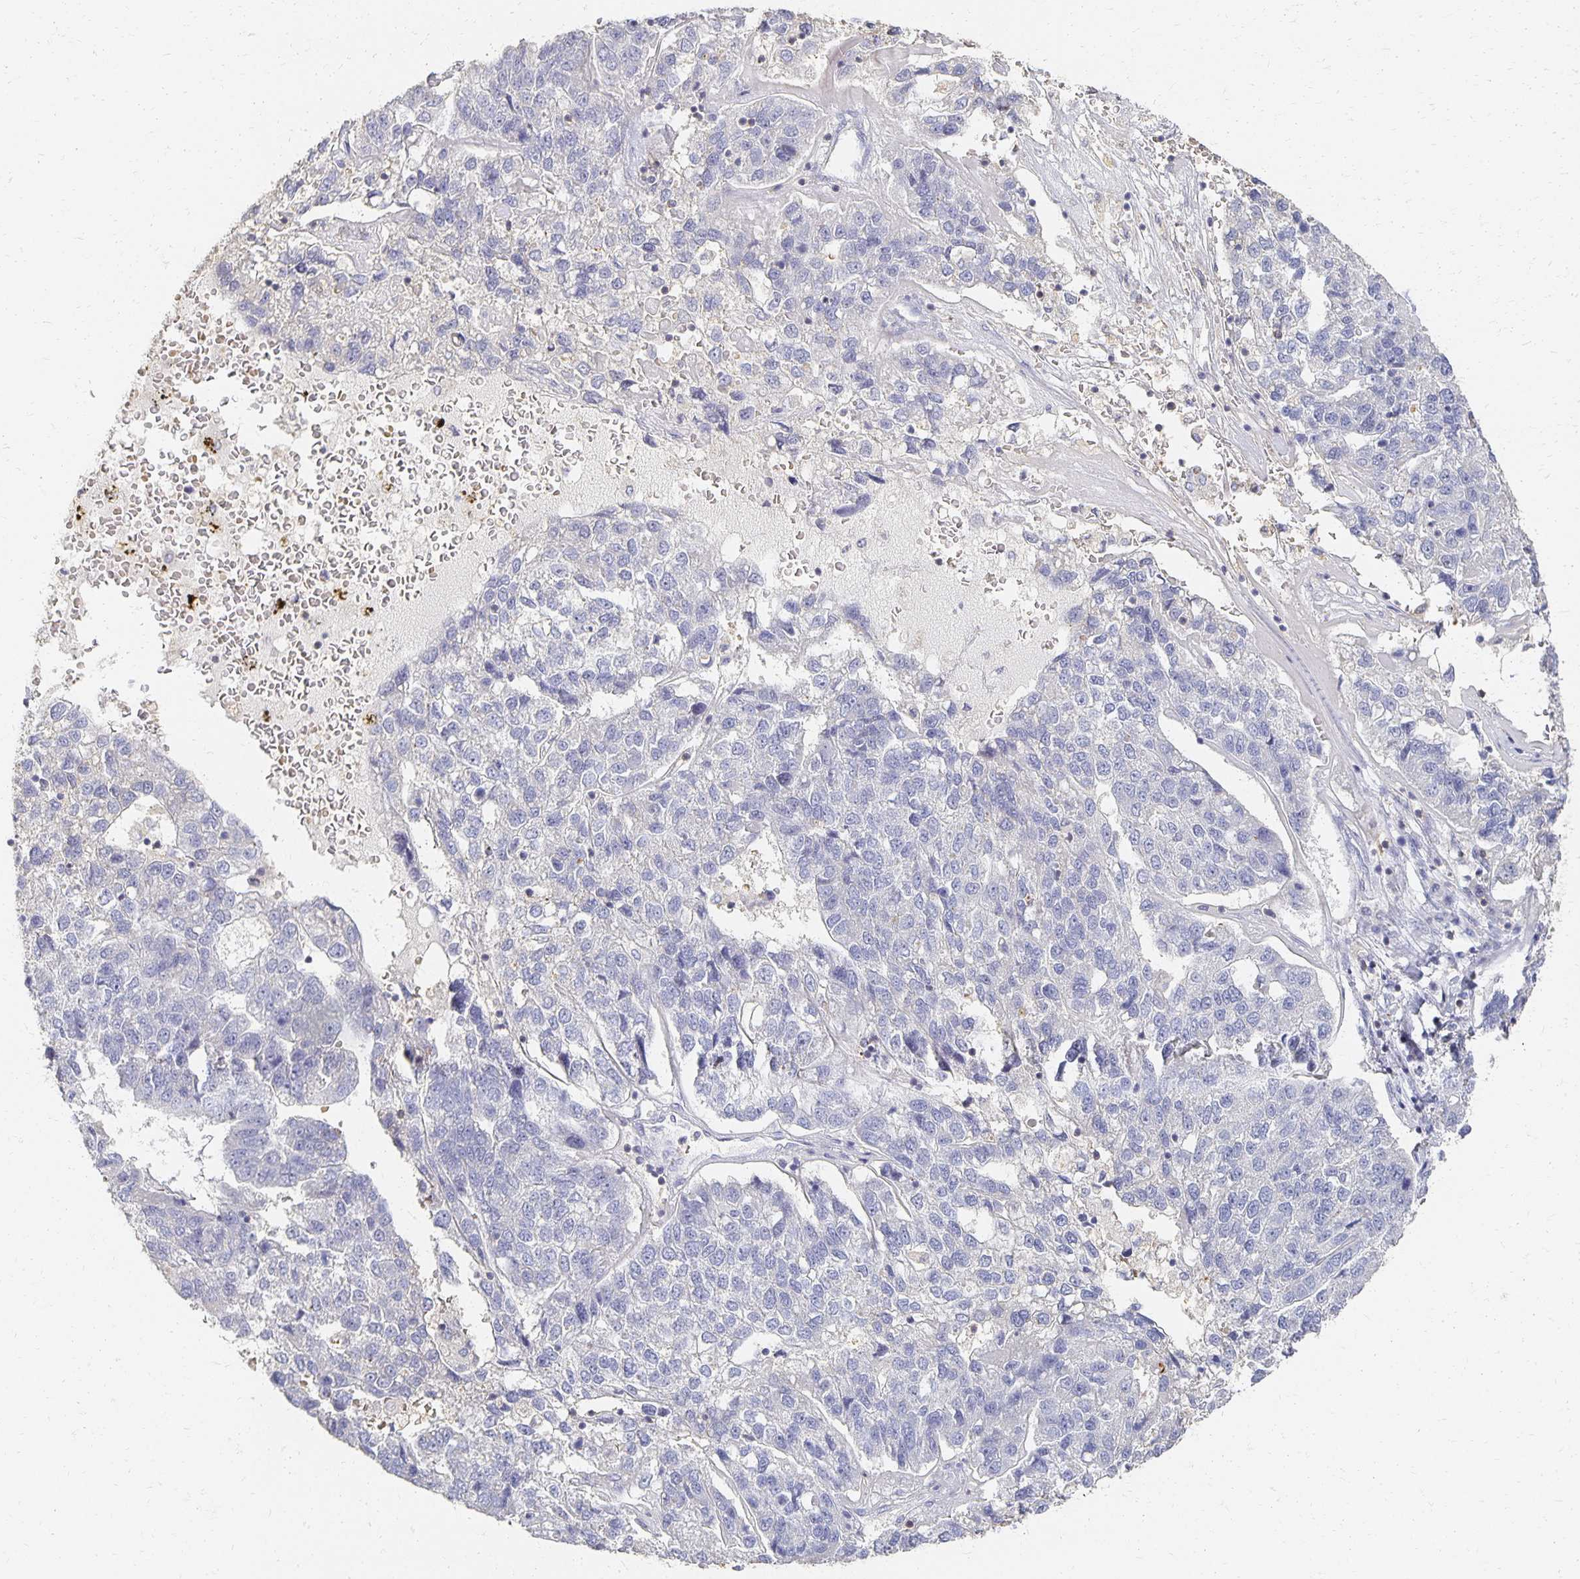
{"staining": {"intensity": "negative", "quantity": "none", "location": "none"}, "tissue": "pancreatic cancer", "cell_type": "Tumor cells", "image_type": "cancer", "snomed": [{"axis": "morphology", "description": "Adenocarcinoma, NOS"}, {"axis": "topography", "description": "Pancreas"}], "caption": "Immunohistochemistry of pancreatic cancer exhibits no staining in tumor cells.", "gene": "CST6", "patient": {"sex": "female", "age": 61}}